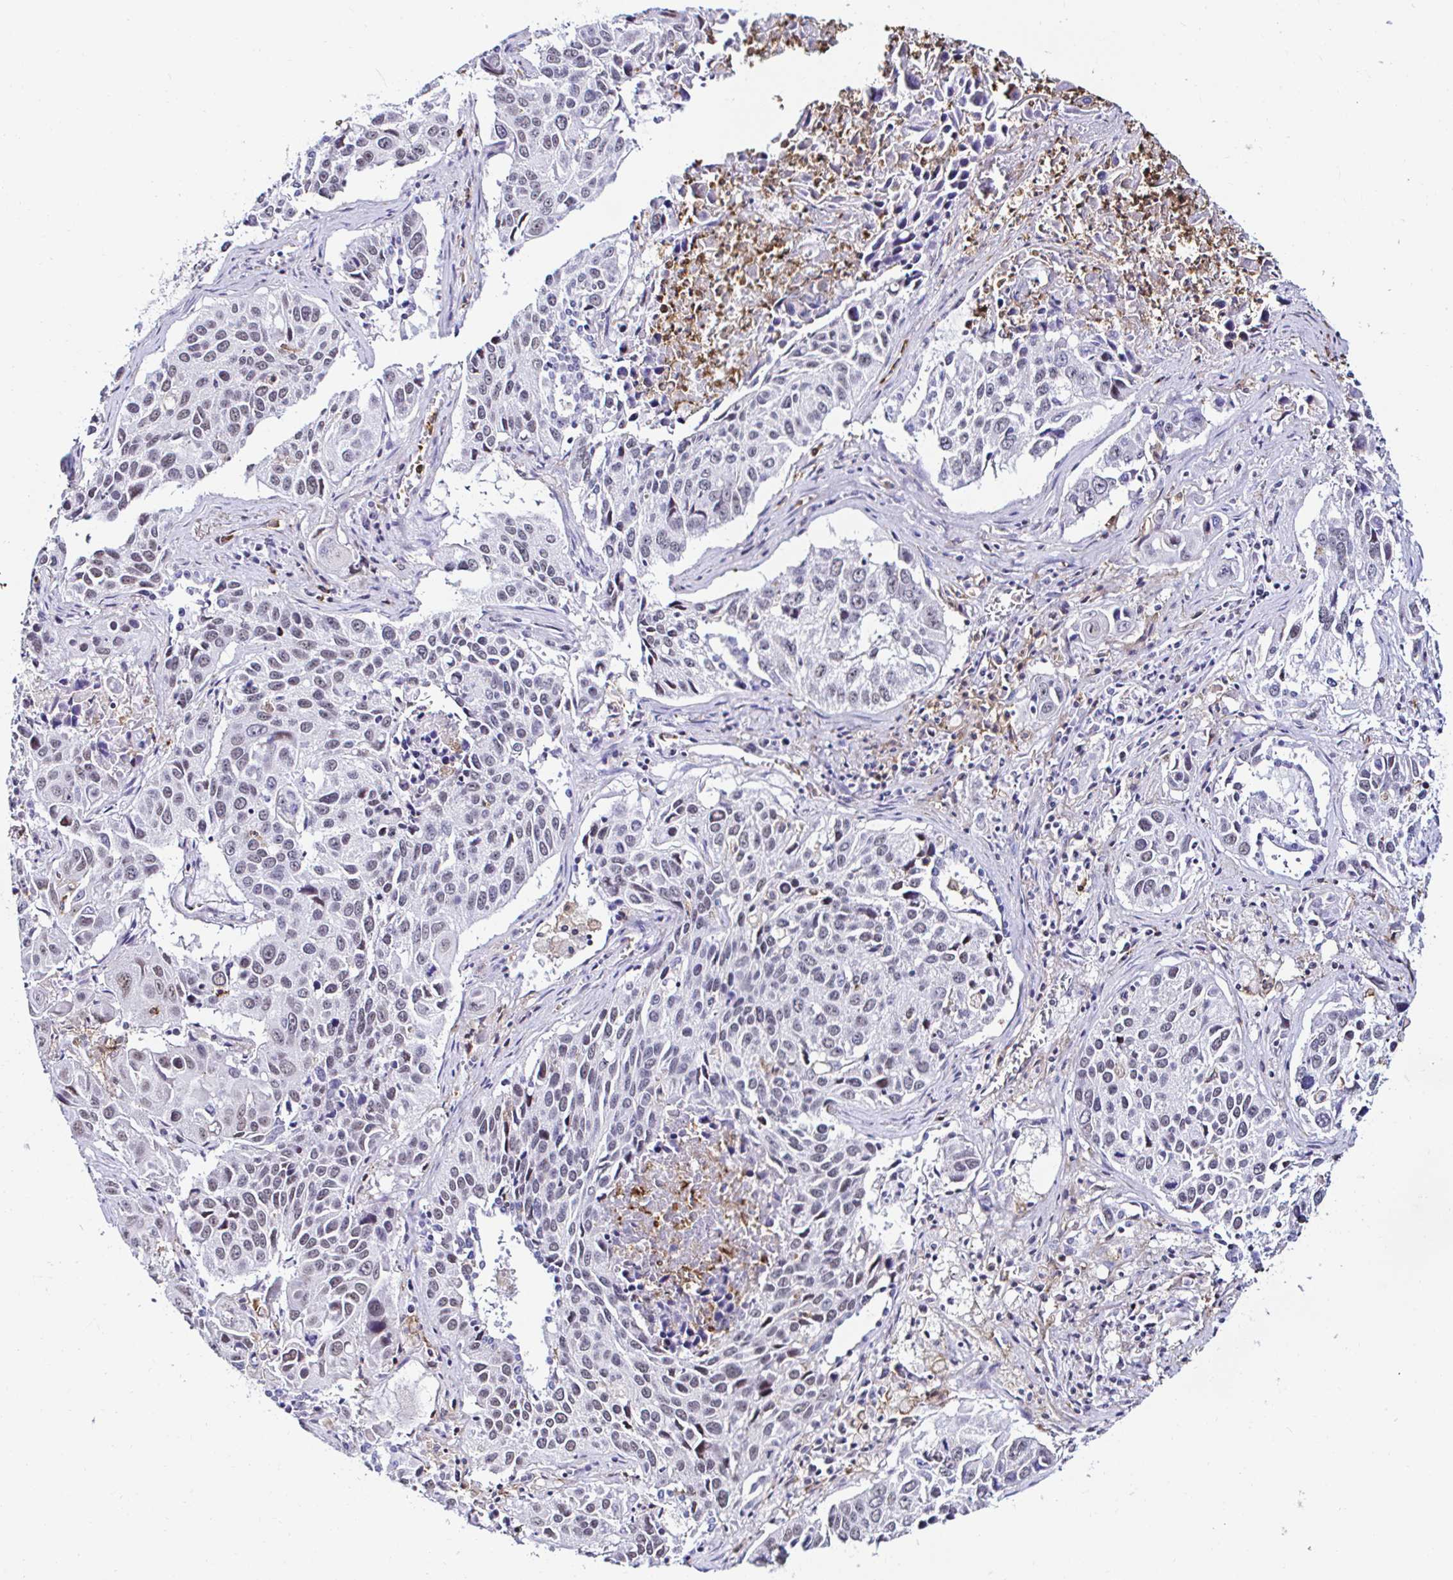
{"staining": {"intensity": "negative", "quantity": "none", "location": "none"}, "tissue": "lung cancer", "cell_type": "Tumor cells", "image_type": "cancer", "snomed": [{"axis": "morphology", "description": "Squamous cell carcinoma, NOS"}, {"axis": "topography", "description": "Lung"}], "caption": "Tumor cells are negative for brown protein staining in lung cancer (squamous cell carcinoma). (Brightfield microscopy of DAB (3,3'-diaminobenzidine) IHC at high magnification).", "gene": "CYBB", "patient": {"sex": "female", "age": 61}}